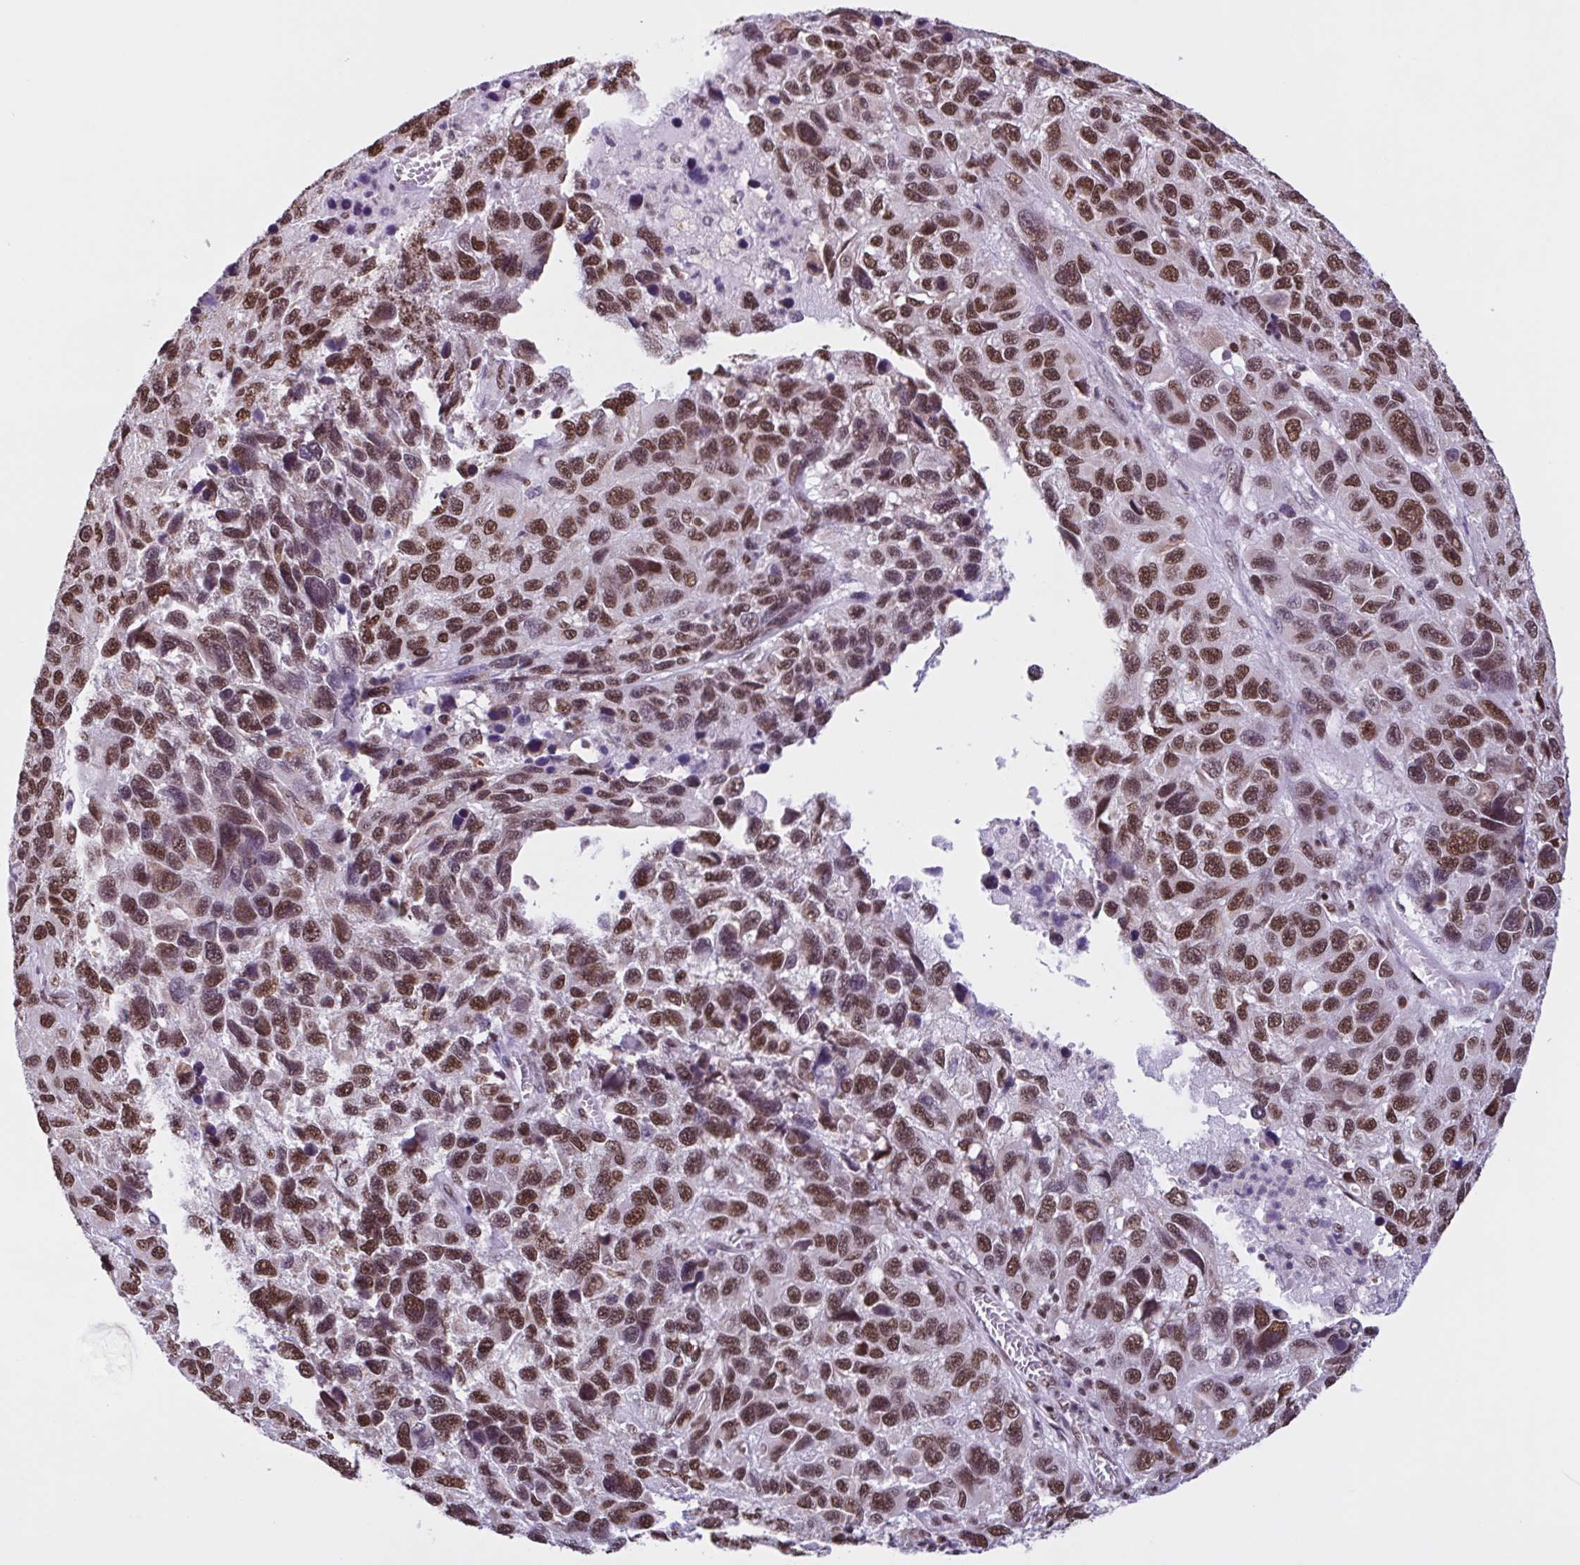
{"staining": {"intensity": "strong", "quantity": ">75%", "location": "nuclear"}, "tissue": "melanoma", "cell_type": "Tumor cells", "image_type": "cancer", "snomed": [{"axis": "morphology", "description": "Malignant melanoma, NOS"}, {"axis": "topography", "description": "Skin"}], "caption": "There is high levels of strong nuclear staining in tumor cells of malignant melanoma, as demonstrated by immunohistochemical staining (brown color).", "gene": "TIMM21", "patient": {"sex": "male", "age": 53}}